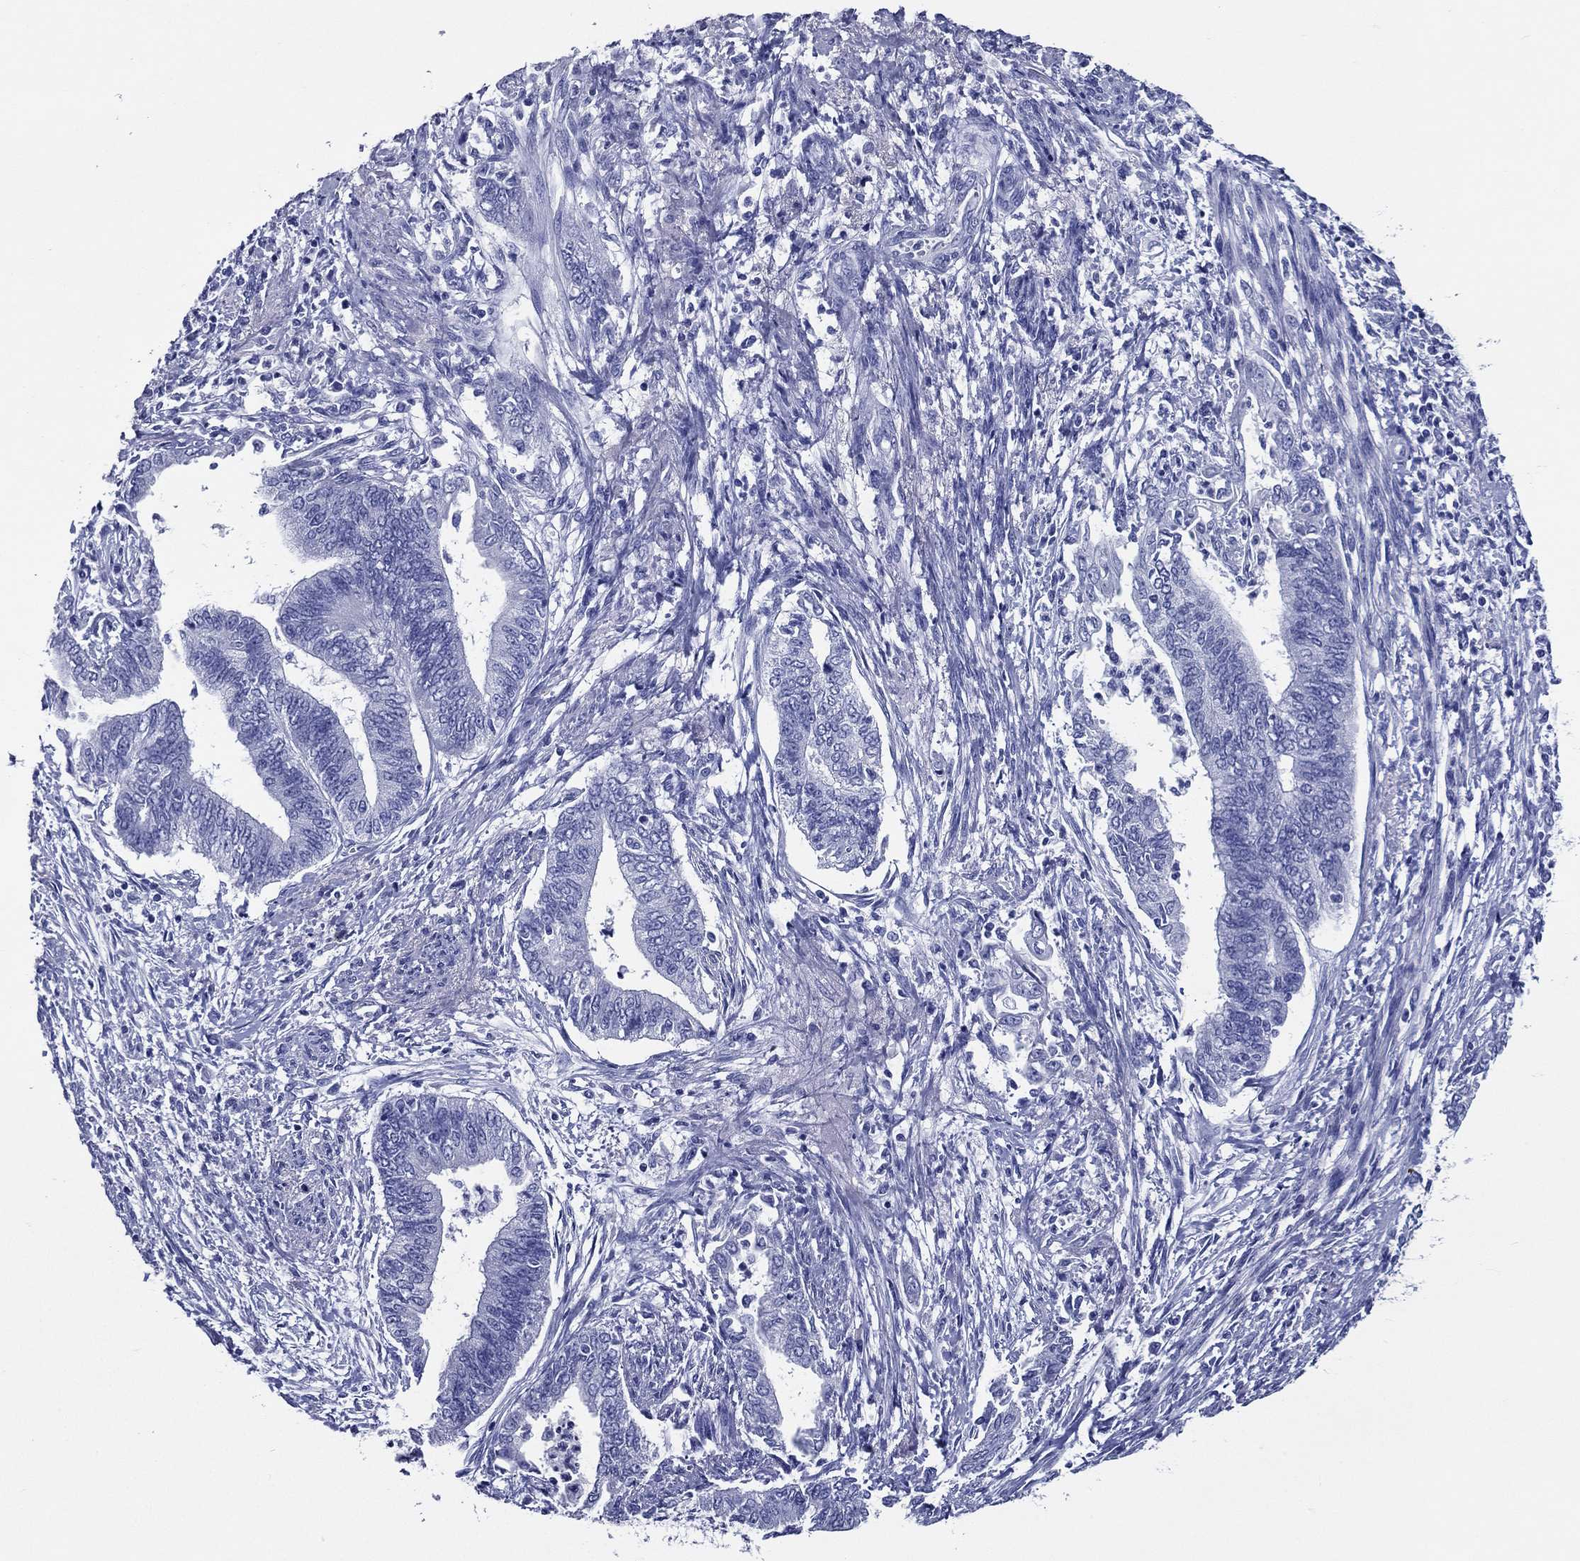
{"staining": {"intensity": "negative", "quantity": "none", "location": "none"}, "tissue": "endometrial cancer", "cell_type": "Tumor cells", "image_type": "cancer", "snomed": [{"axis": "morphology", "description": "Adenocarcinoma, NOS"}, {"axis": "topography", "description": "Endometrium"}], "caption": "A histopathology image of adenocarcinoma (endometrial) stained for a protein shows no brown staining in tumor cells.", "gene": "ACE2", "patient": {"sex": "female", "age": 65}}